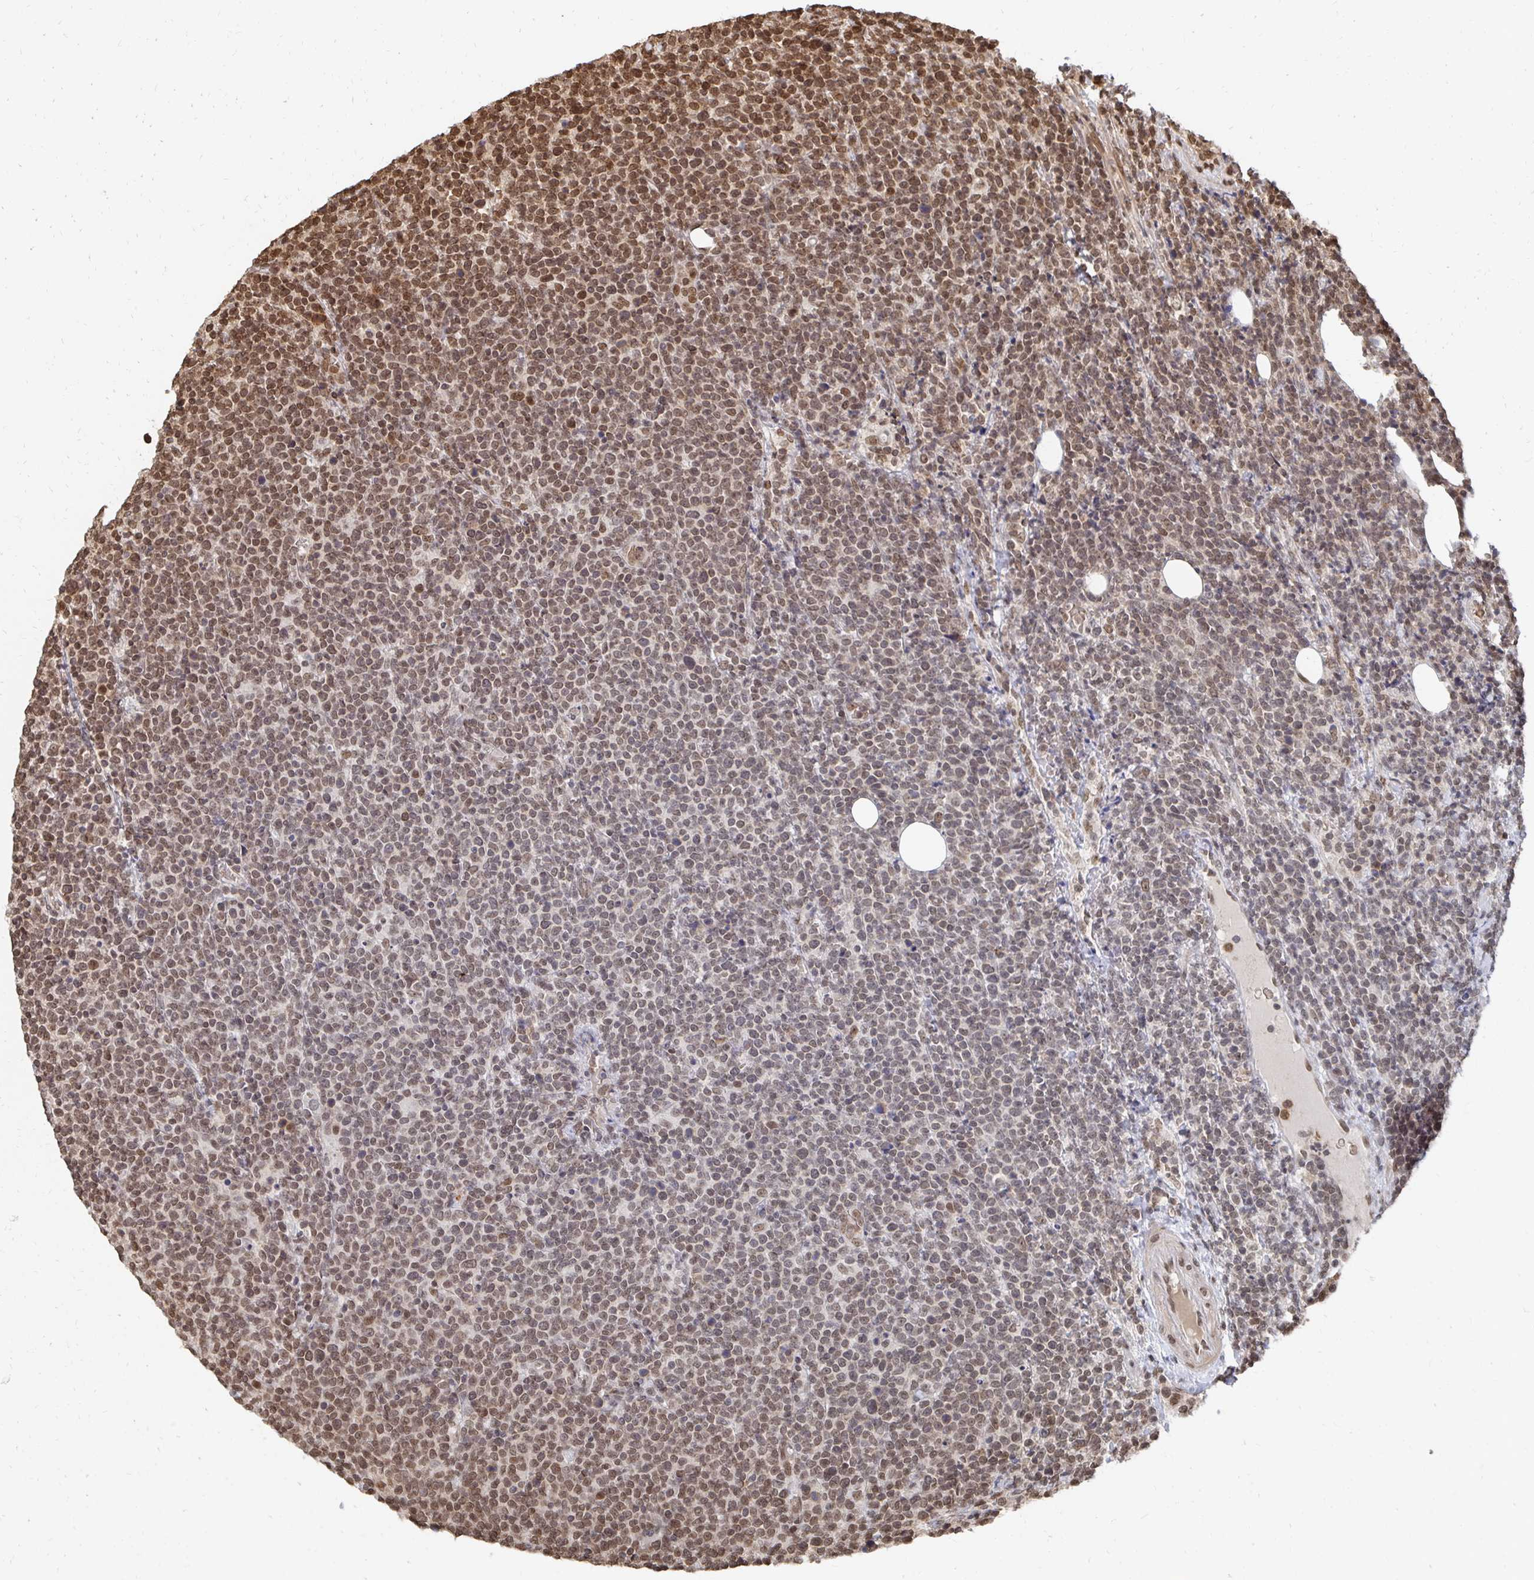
{"staining": {"intensity": "moderate", "quantity": "25%-75%", "location": "nuclear"}, "tissue": "lymphoma", "cell_type": "Tumor cells", "image_type": "cancer", "snomed": [{"axis": "morphology", "description": "Malignant lymphoma, non-Hodgkin's type, High grade"}, {"axis": "topography", "description": "Lymph node"}], "caption": "Lymphoma stained for a protein demonstrates moderate nuclear positivity in tumor cells.", "gene": "GTF3C6", "patient": {"sex": "male", "age": 61}}